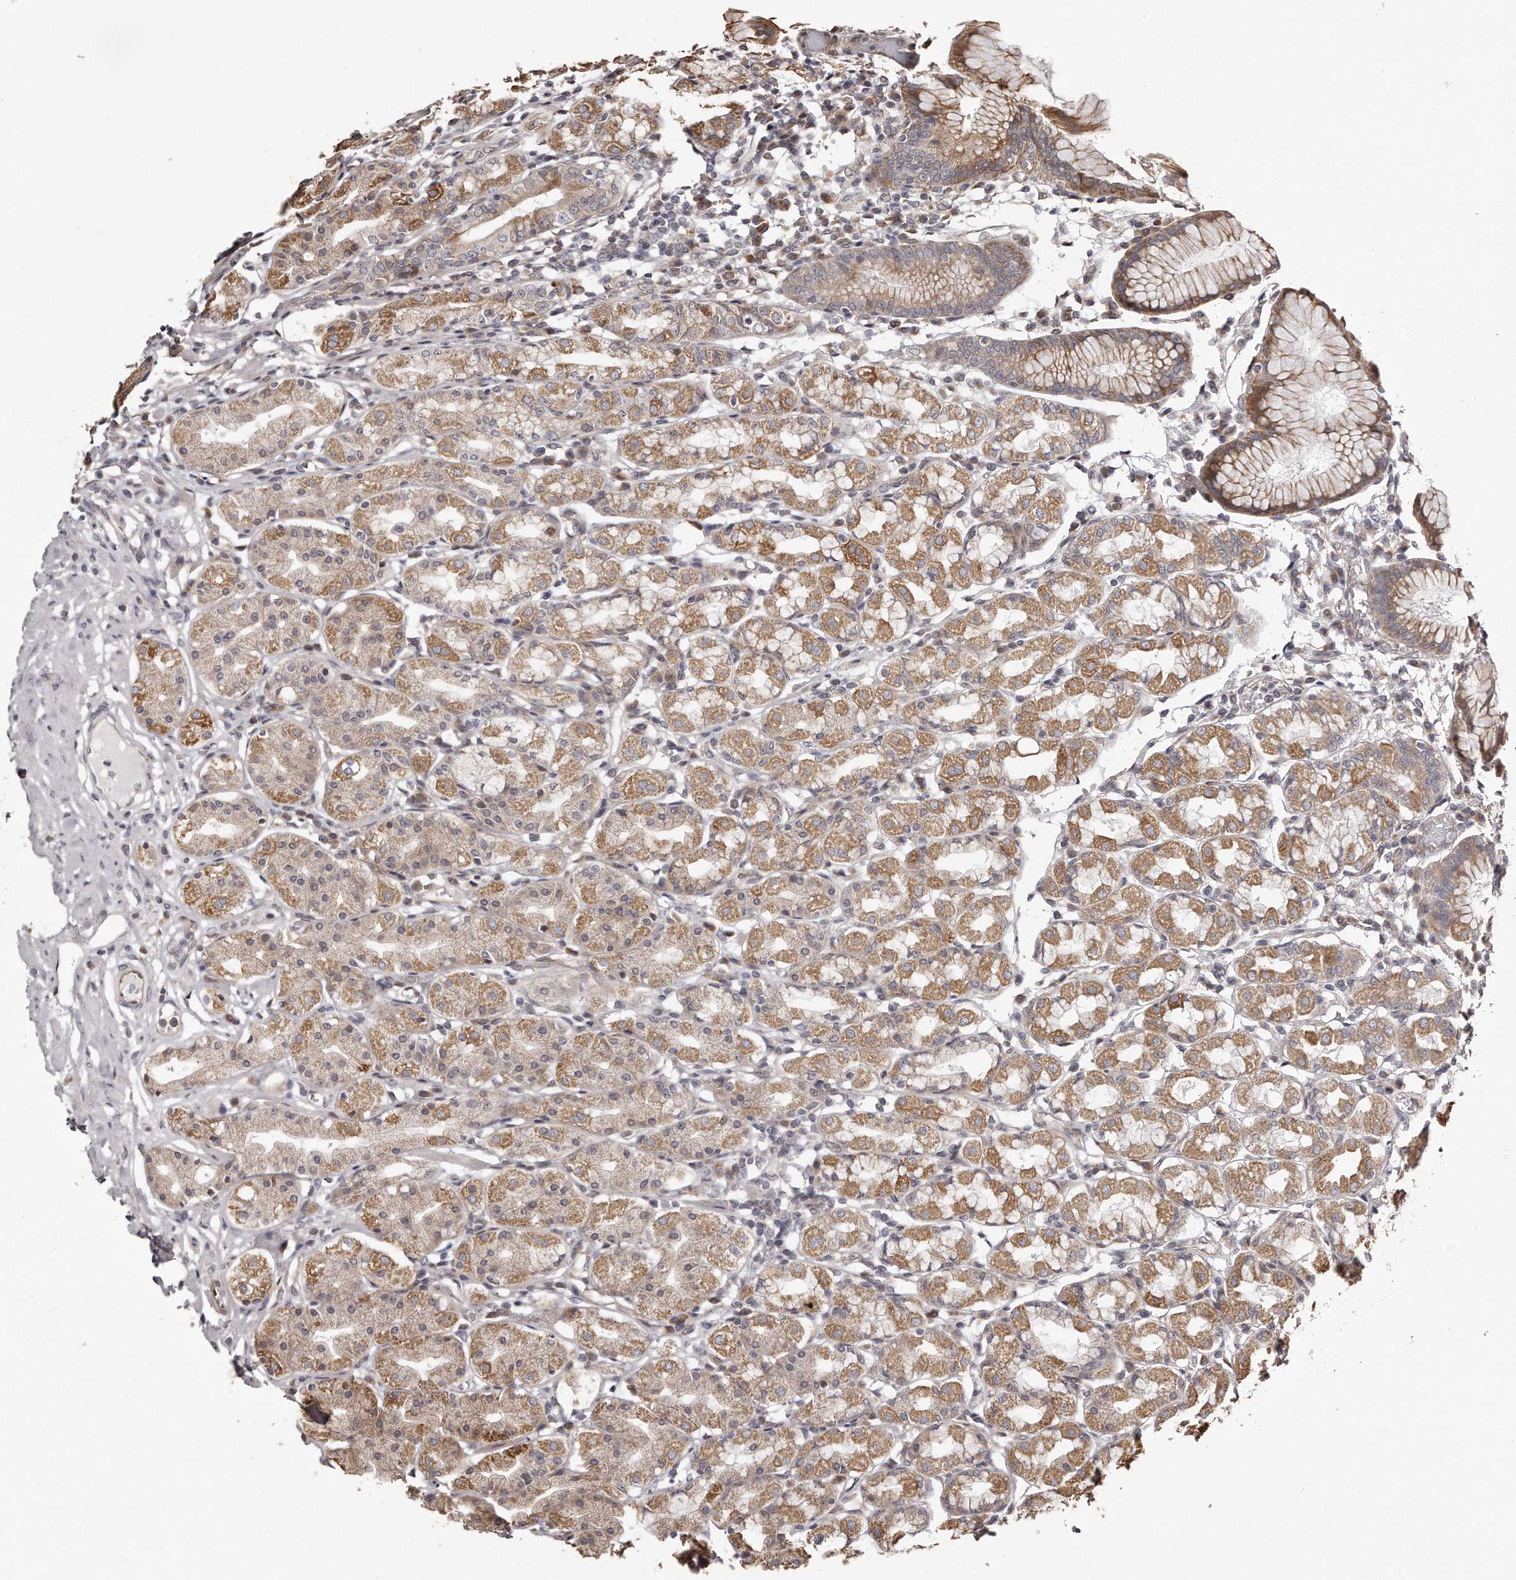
{"staining": {"intensity": "moderate", "quantity": "25%-75%", "location": "cytoplasmic/membranous"}, "tissue": "stomach", "cell_type": "Glandular cells", "image_type": "normal", "snomed": [{"axis": "morphology", "description": "Normal tissue, NOS"}, {"axis": "topography", "description": "Stomach, lower"}], "caption": "Immunohistochemistry (IHC) photomicrograph of benign stomach: human stomach stained using IHC reveals medium levels of moderate protein expression localized specifically in the cytoplasmic/membranous of glandular cells, appearing as a cytoplasmic/membranous brown color.", "gene": "TRAPPC14", "patient": {"sex": "female", "age": 56}}